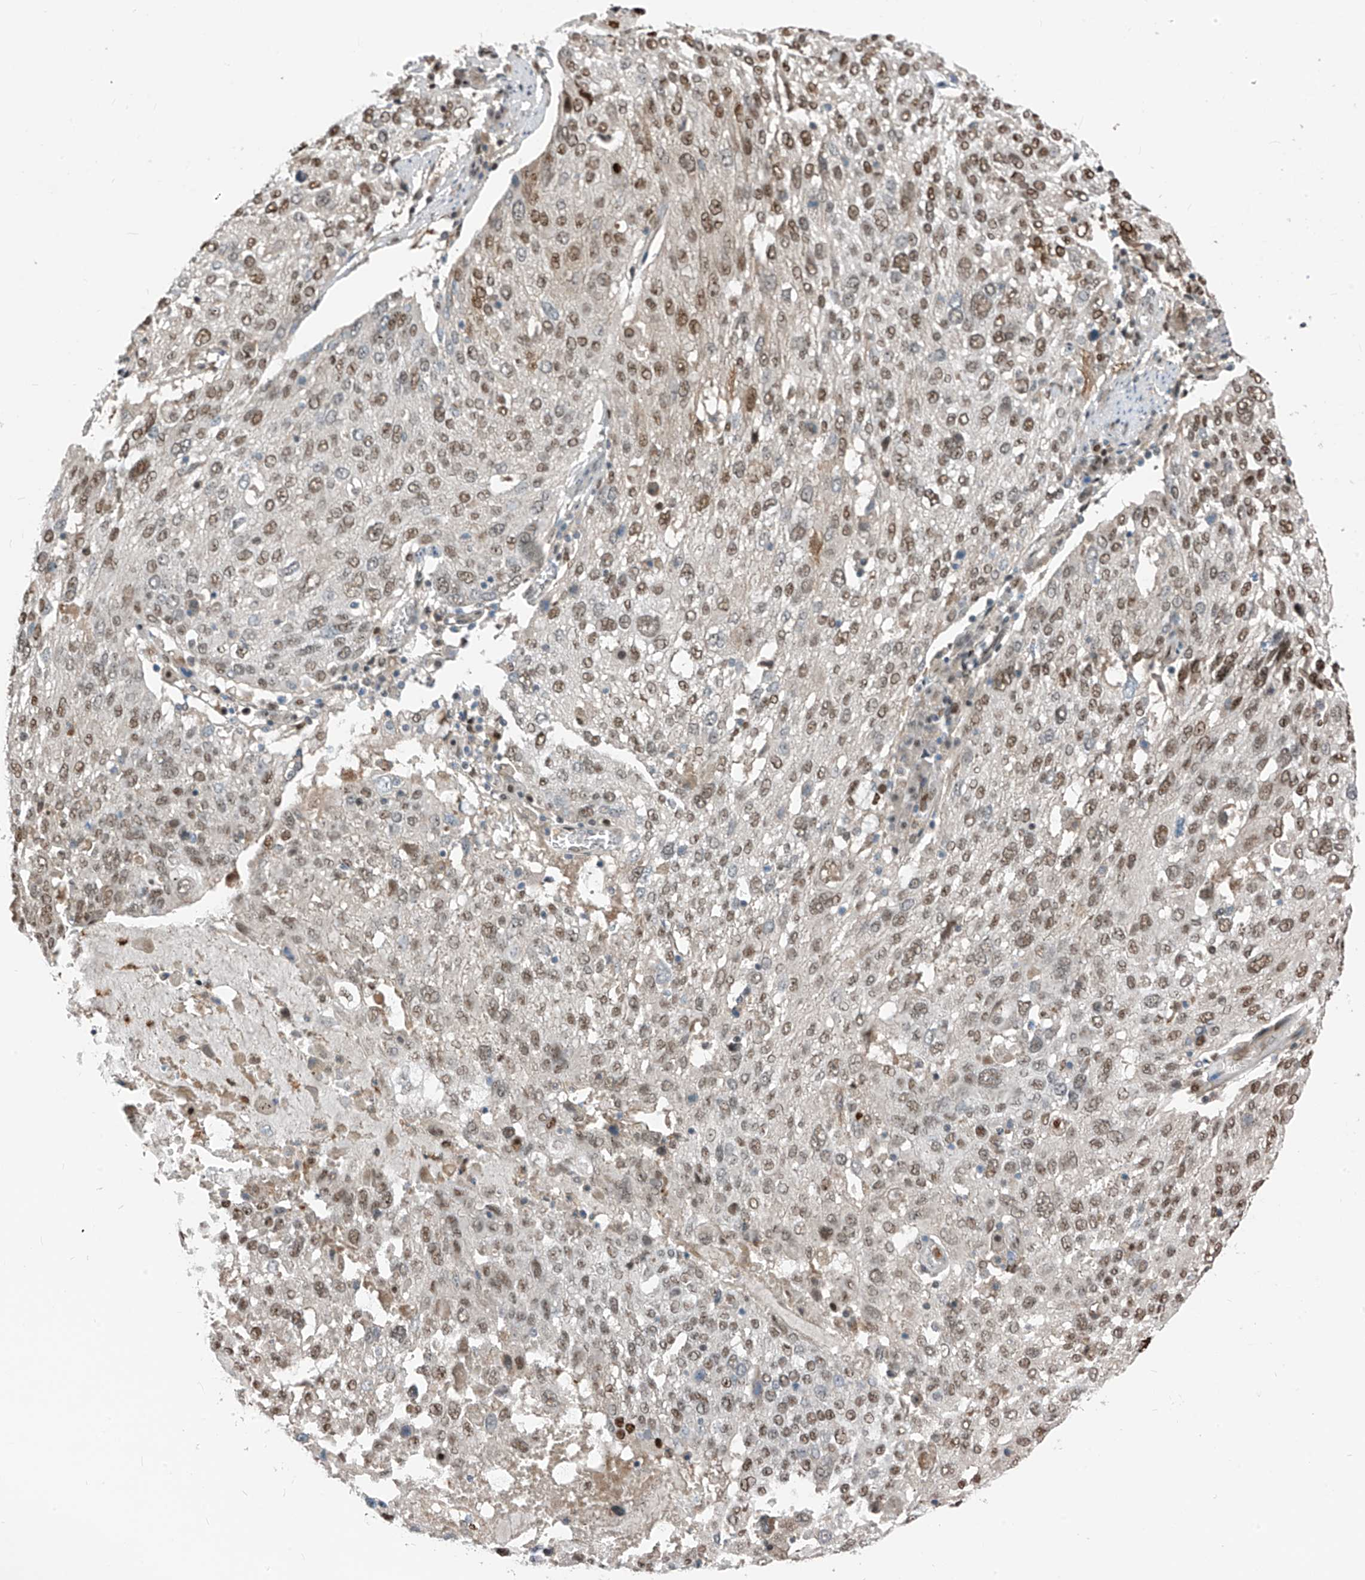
{"staining": {"intensity": "weak", "quantity": ">75%", "location": "nuclear"}, "tissue": "lung cancer", "cell_type": "Tumor cells", "image_type": "cancer", "snomed": [{"axis": "morphology", "description": "Squamous cell carcinoma, NOS"}, {"axis": "topography", "description": "Lung"}], "caption": "Immunohistochemistry (DAB (3,3'-diaminobenzidine)) staining of human squamous cell carcinoma (lung) exhibits weak nuclear protein expression in approximately >75% of tumor cells.", "gene": "RBP7", "patient": {"sex": "male", "age": 65}}